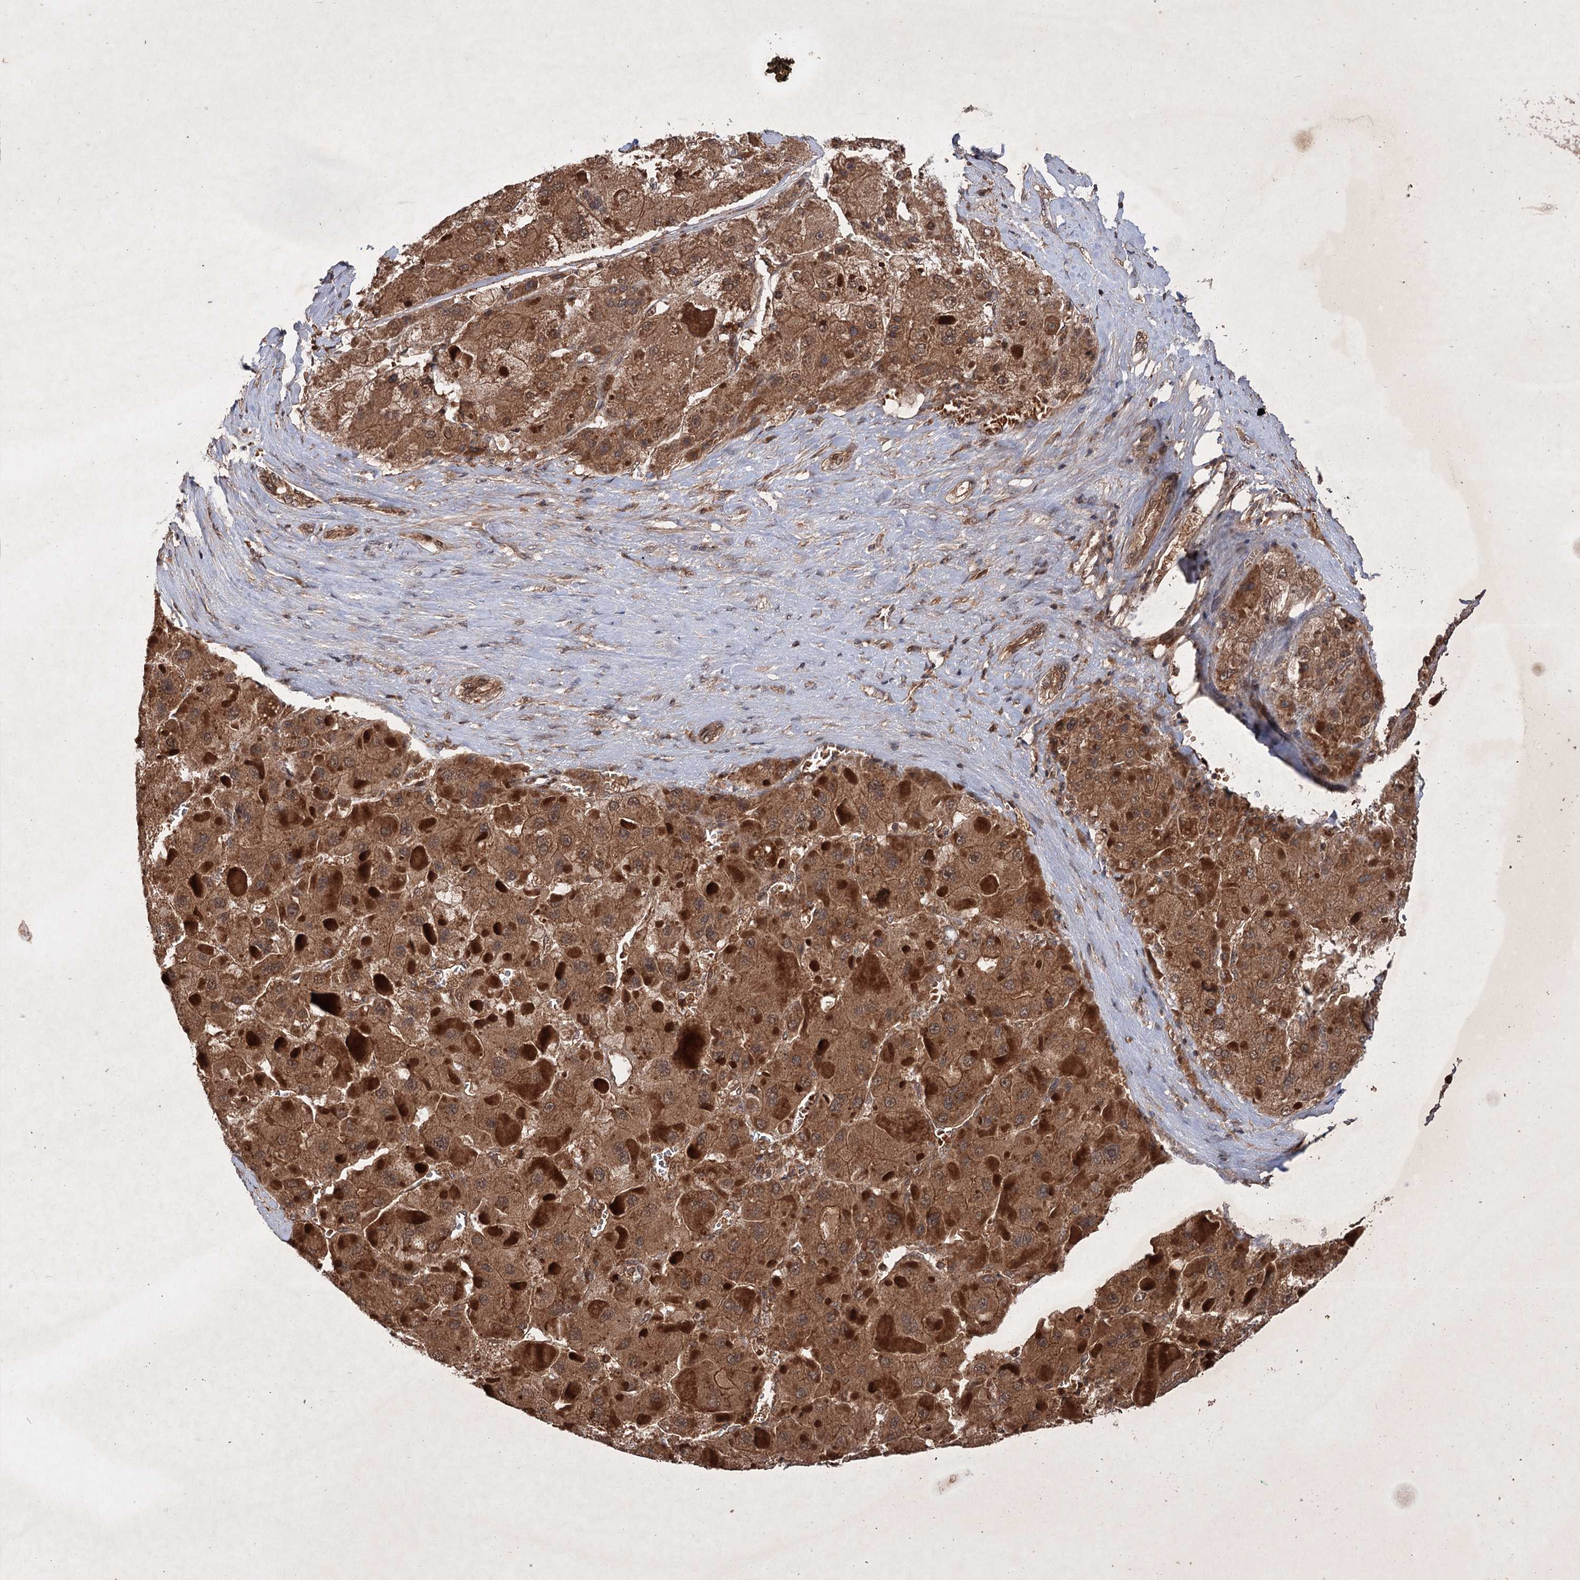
{"staining": {"intensity": "moderate", "quantity": ">75%", "location": "cytoplasmic/membranous,nuclear"}, "tissue": "liver cancer", "cell_type": "Tumor cells", "image_type": "cancer", "snomed": [{"axis": "morphology", "description": "Carcinoma, Hepatocellular, NOS"}, {"axis": "topography", "description": "Liver"}], "caption": "Human liver hepatocellular carcinoma stained for a protein (brown) shows moderate cytoplasmic/membranous and nuclear positive positivity in approximately >75% of tumor cells.", "gene": "ADK", "patient": {"sex": "female", "age": 73}}